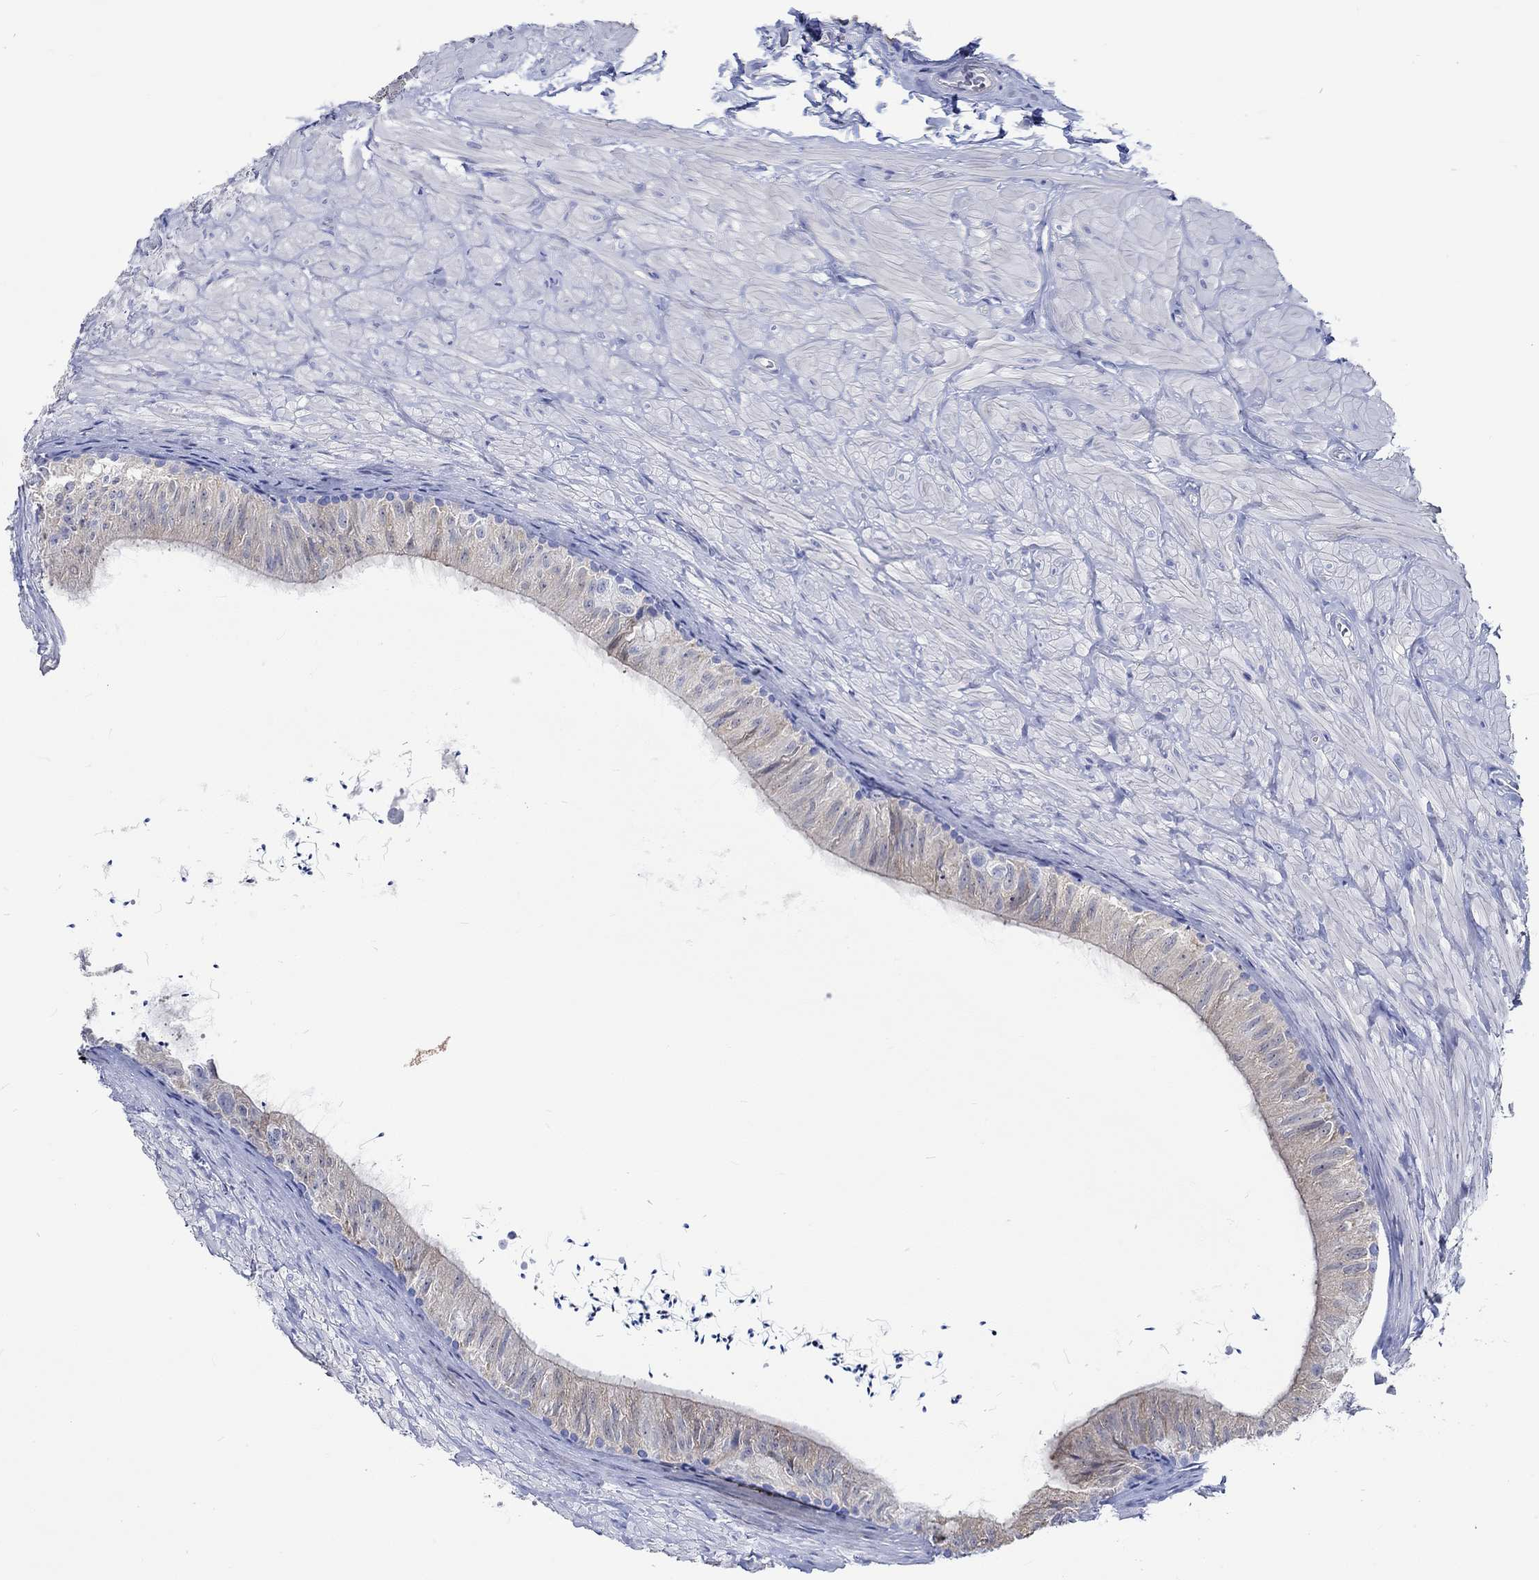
{"staining": {"intensity": "negative", "quantity": "none", "location": "none"}, "tissue": "epididymis", "cell_type": "Glandular cells", "image_type": "normal", "snomed": [{"axis": "morphology", "description": "Normal tissue, NOS"}, {"axis": "topography", "description": "Epididymis"}], "caption": "This is a histopathology image of immunohistochemistry staining of normal epididymis, which shows no staining in glandular cells.", "gene": "CPLX1", "patient": {"sex": "male", "age": 32}}